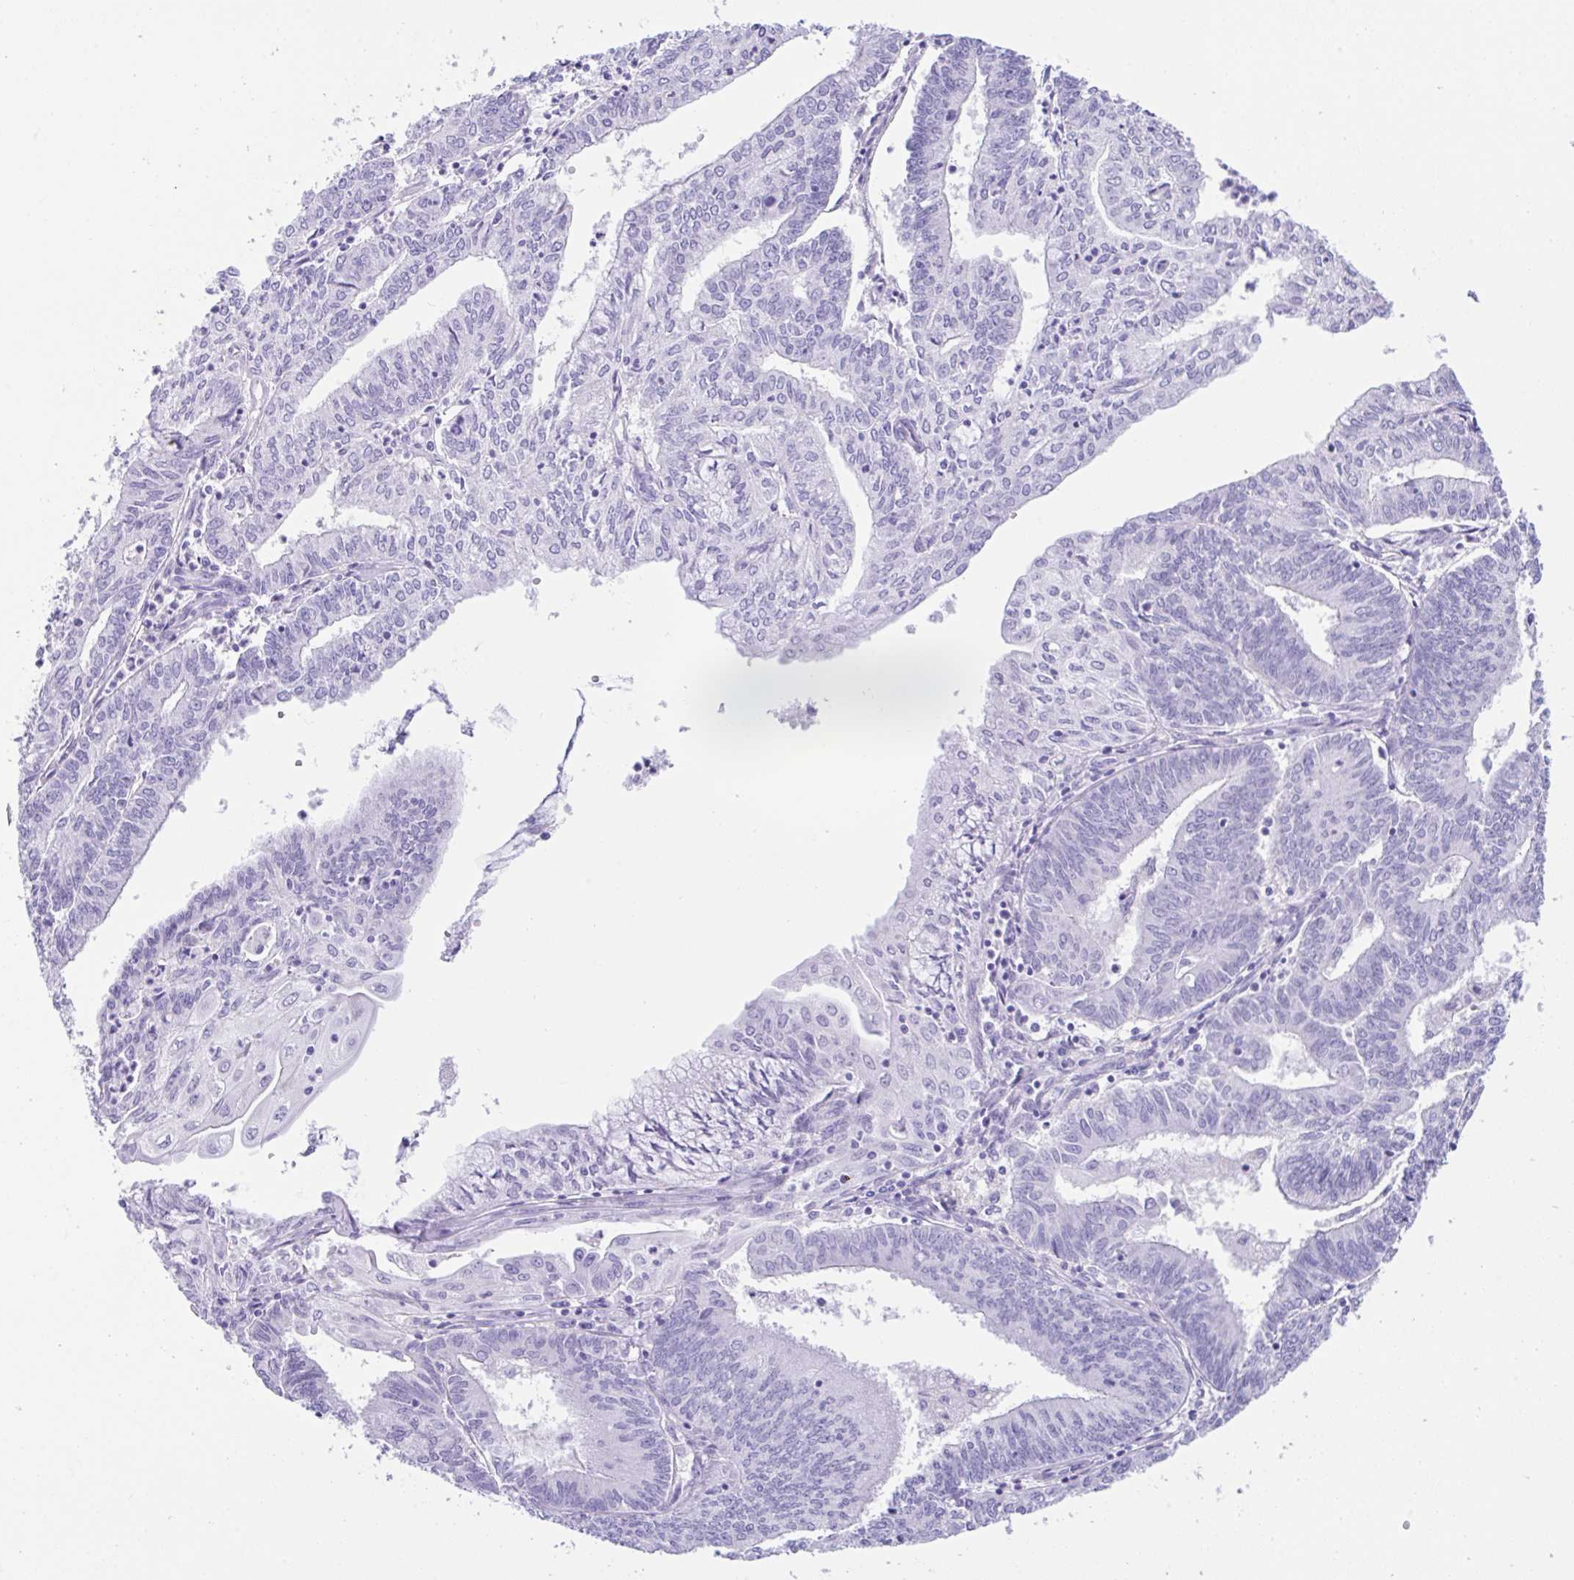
{"staining": {"intensity": "negative", "quantity": "none", "location": "none"}, "tissue": "endometrial cancer", "cell_type": "Tumor cells", "image_type": "cancer", "snomed": [{"axis": "morphology", "description": "Adenocarcinoma, NOS"}, {"axis": "topography", "description": "Endometrium"}], "caption": "This histopathology image is of endometrial adenocarcinoma stained with immunohistochemistry to label a protein in brown with the nuclei are counter-stained blue. There is no expression in tumor cells.", "gene": "CPA1", "patient": {"sex": "female", "age": 61}}